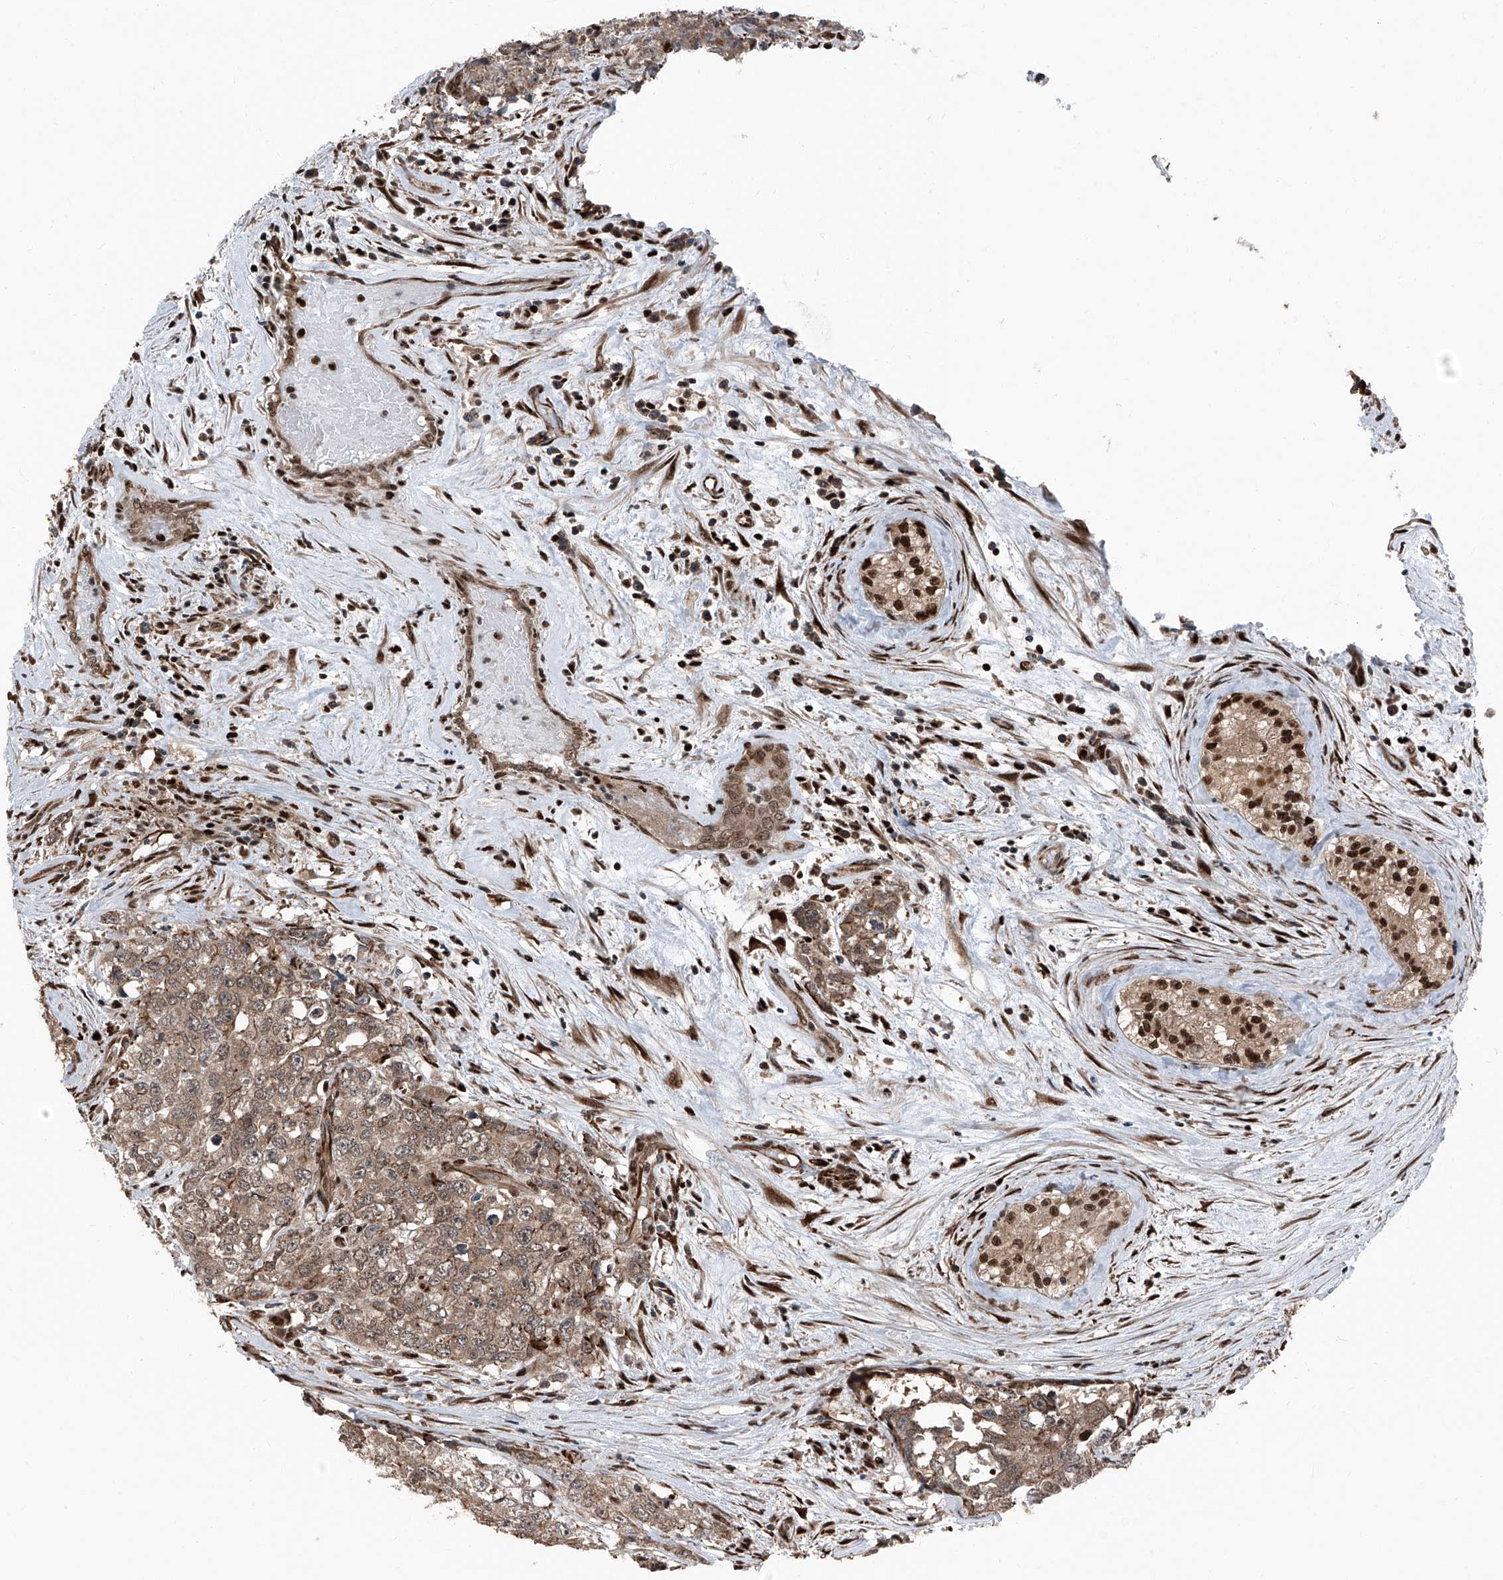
{"staining": {"intensity": "moderate", "quantity": ">75%", "location": "cytoplasmic/membranous"}, "tissue": "testis cancer", "cell_type": "Tumor cells", "image_type": "cancer", "snomed": [{"axis": "morphology", "description": "Carcinoma, Embryonal, NOS"}, {"axis": "topography", "description": "Testis"}], "caption": "The histopathology image shows staining of testis cancer, revealing moderate cytoplasmic/membranous protein expression (brown color) within tumor cells.", "gene": "FKBP5", "patient": {"sex": "male", "age": 28}}